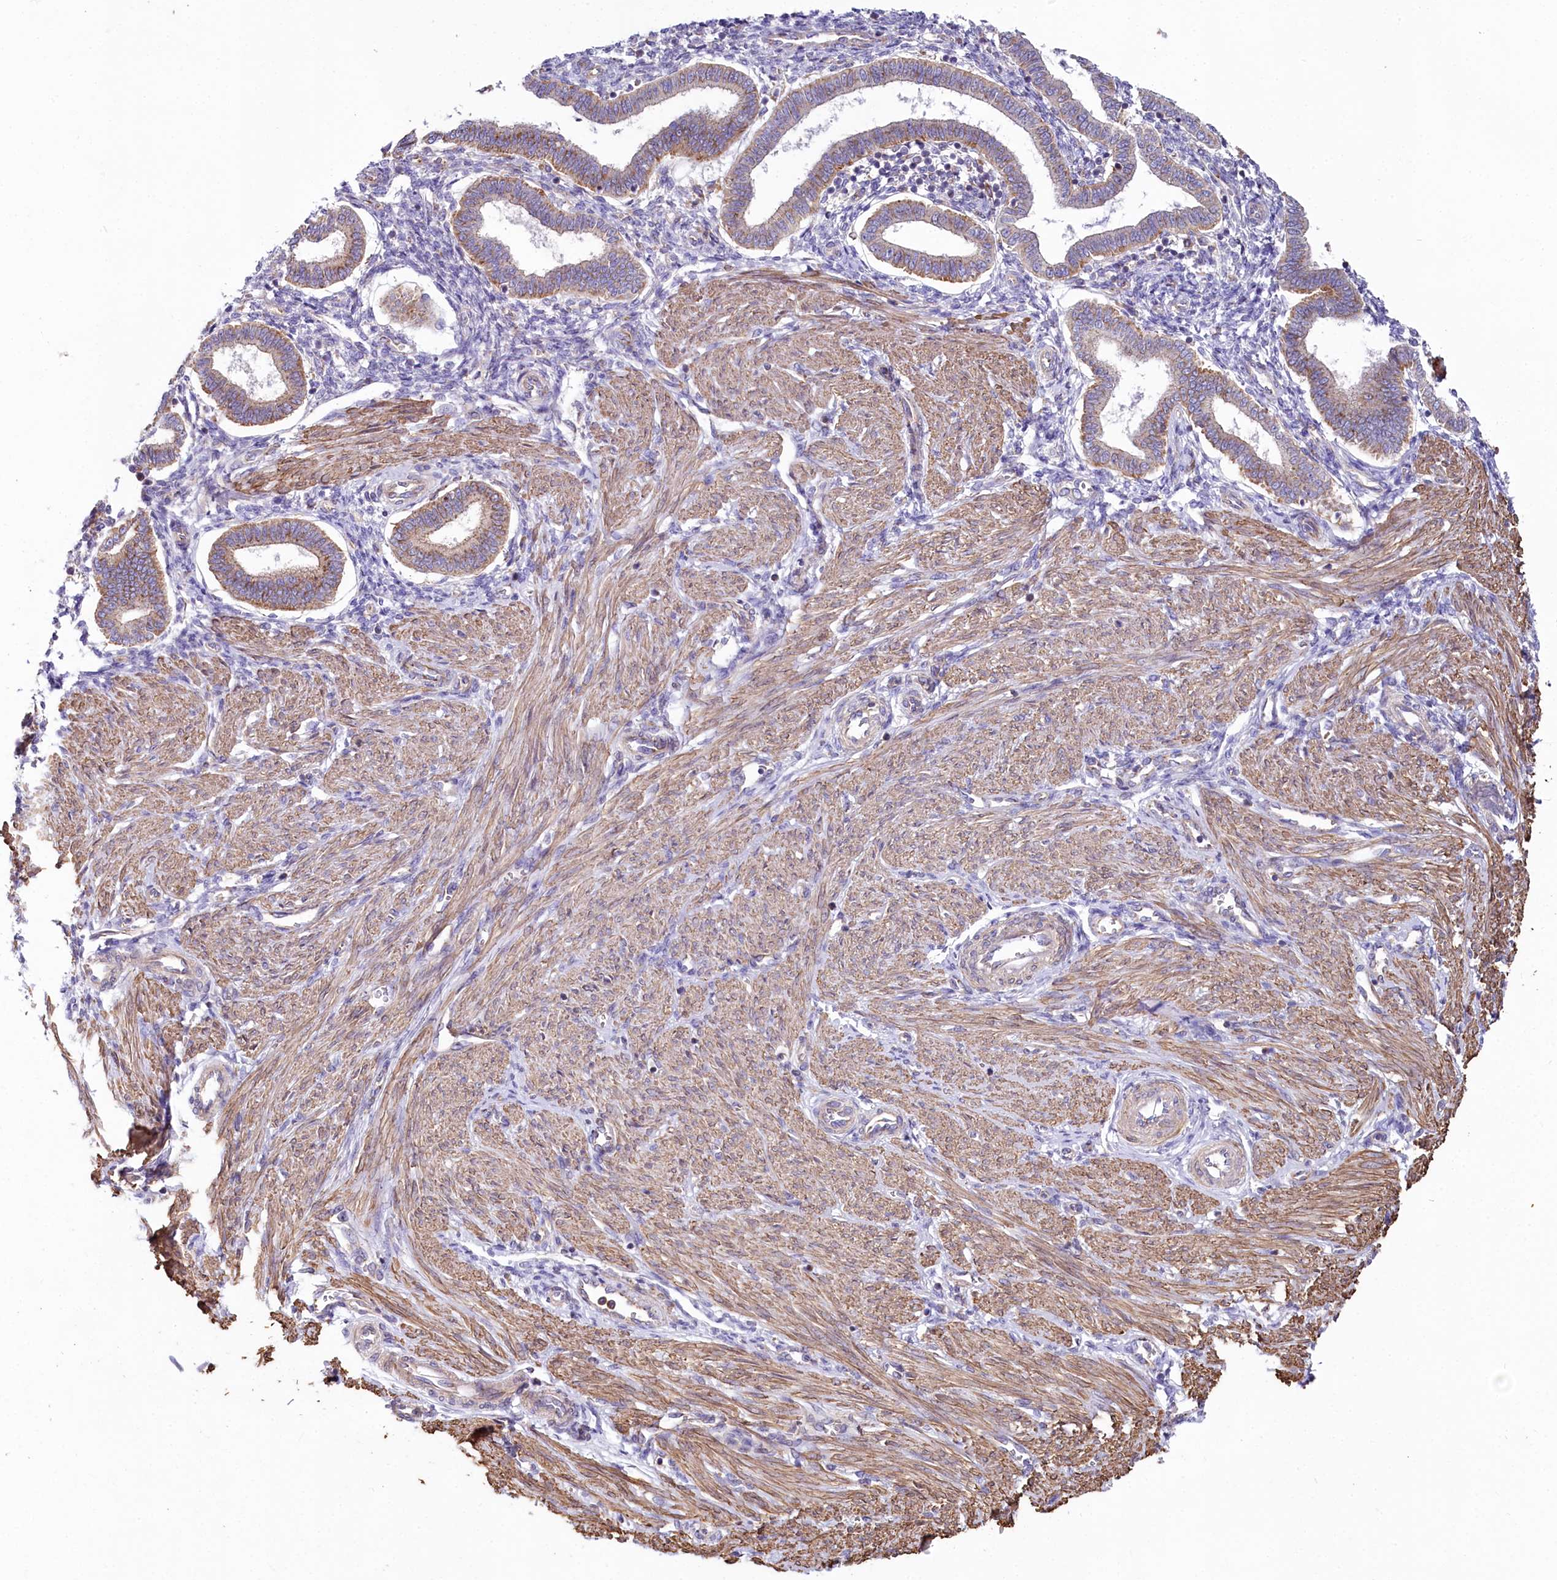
{"staining": {"intensity": "negative", "quantity": "none", "location": "none"}, "tissue": "endometrium", "cell_type": "Cells in endometrial stroma", "image_type": "normal", "snomed": [{"axis": "morphology", "description": "Normal tissue, NOS"}, {"axis": "topography", "description": "Endometrium"}], "caption": "High magnification brightfield microscopy of unremarkable endometrium stained with DAB (3,3'-diaminobenzidine) (brown) and counterstained with hematoxylin (blue): cells in endometrial stroma show no significant staining. The staining was performed using DAB to visualize the protein expression in brown, while the nuclei were stained in blue with hematoxylin (Magnification: 20x).", "gene": "STX6", "patient": {"sex": "female", "age": 24}}